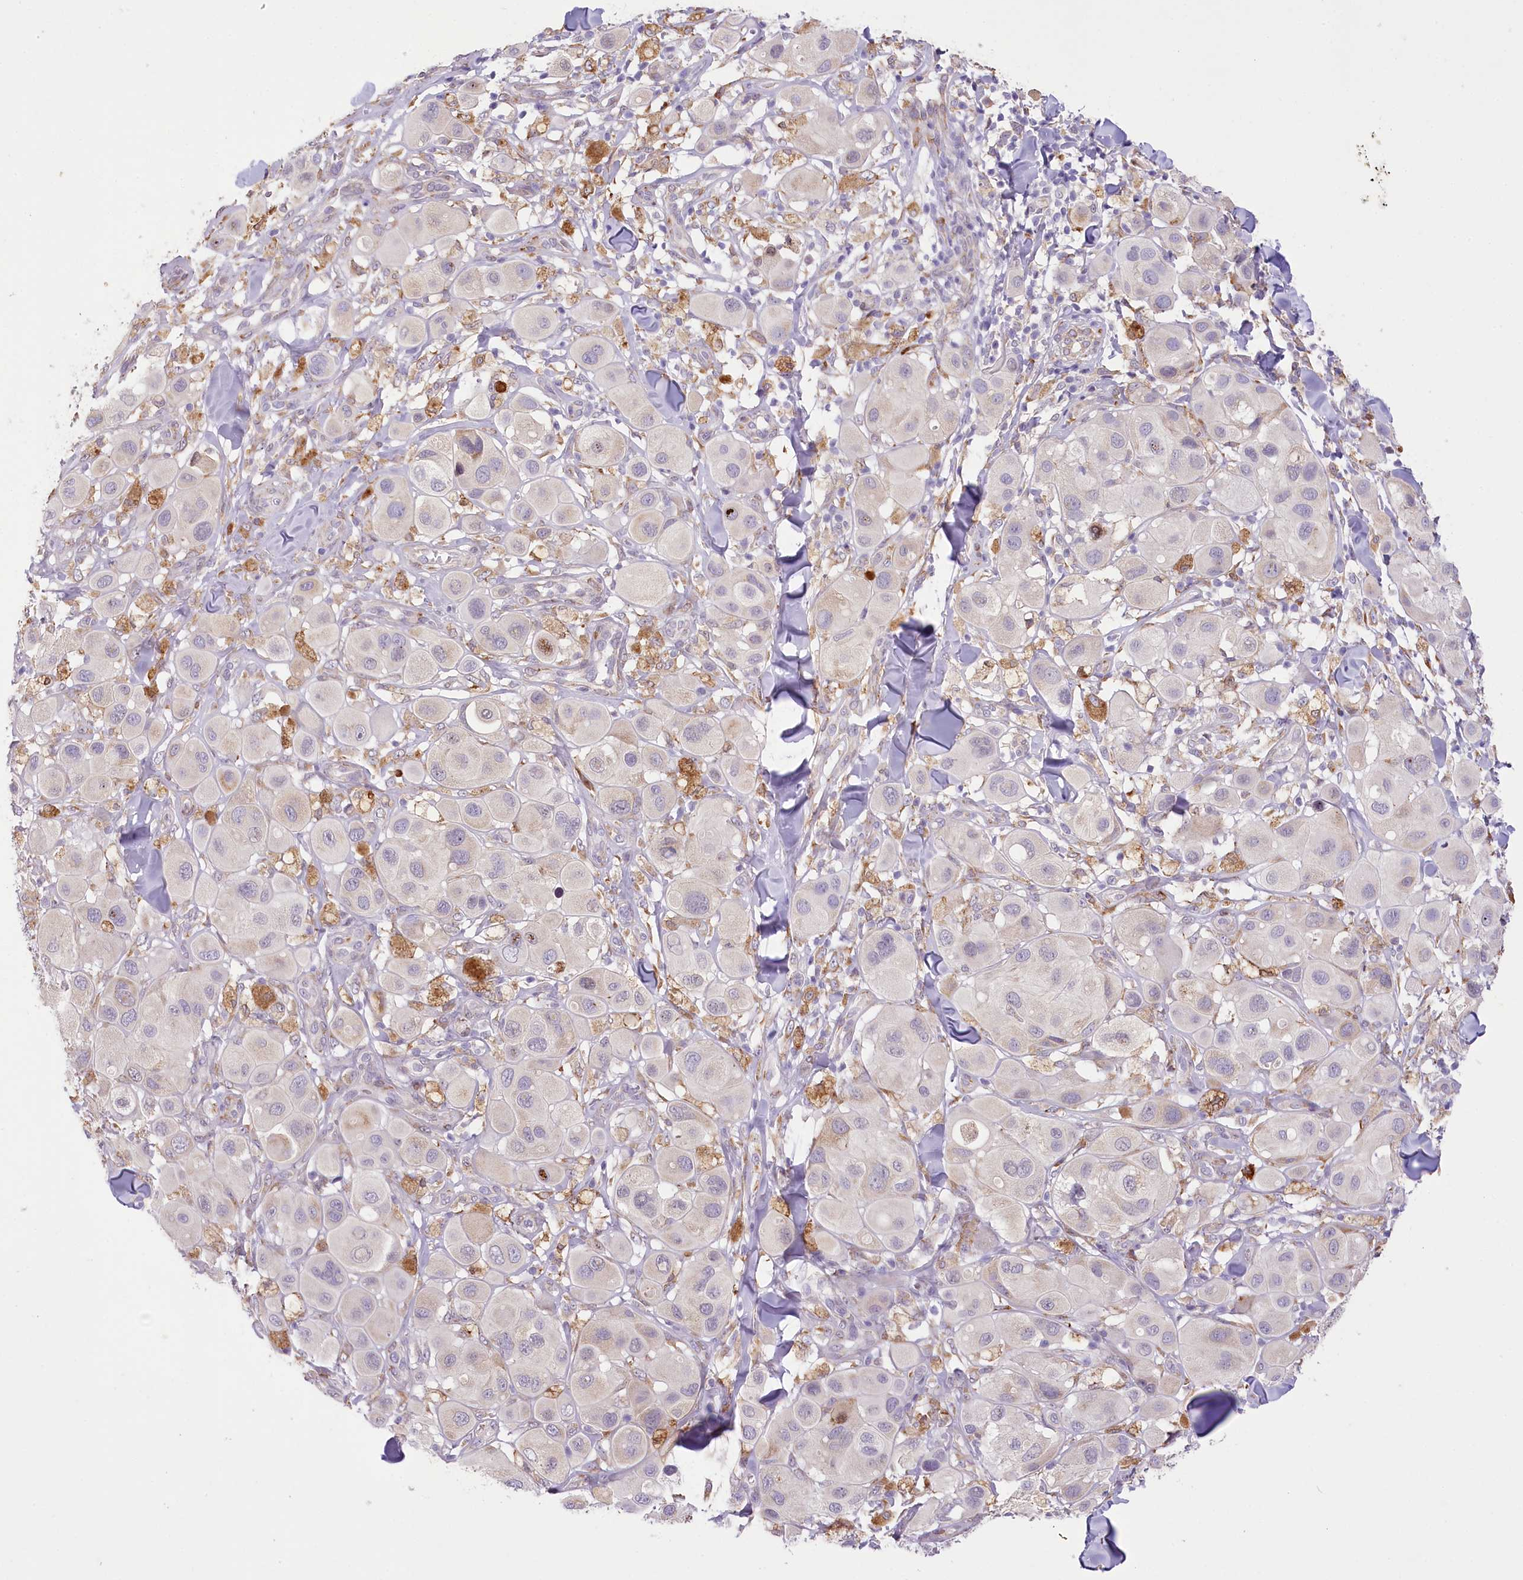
{"staining": {"intensity": "negative", "quantity": "none", "location": "none"}, "tissue": "melanoma", "cell_type": "Tumor cells", "image_type": "cancer", "snomed": [{"axis": "morphology", "description": "Malignant melanoma, Metastatic site"}, {"axis": "topography", "description": "Skin"}], "caption": "Tumor cells are negative for protein expression in human melanoma. (DAB immunohistochemistry visualized using brightfield microscopy, high magnification).", "gene": "NCKAP5", "patient": {"sex": "male", "age": 41}}